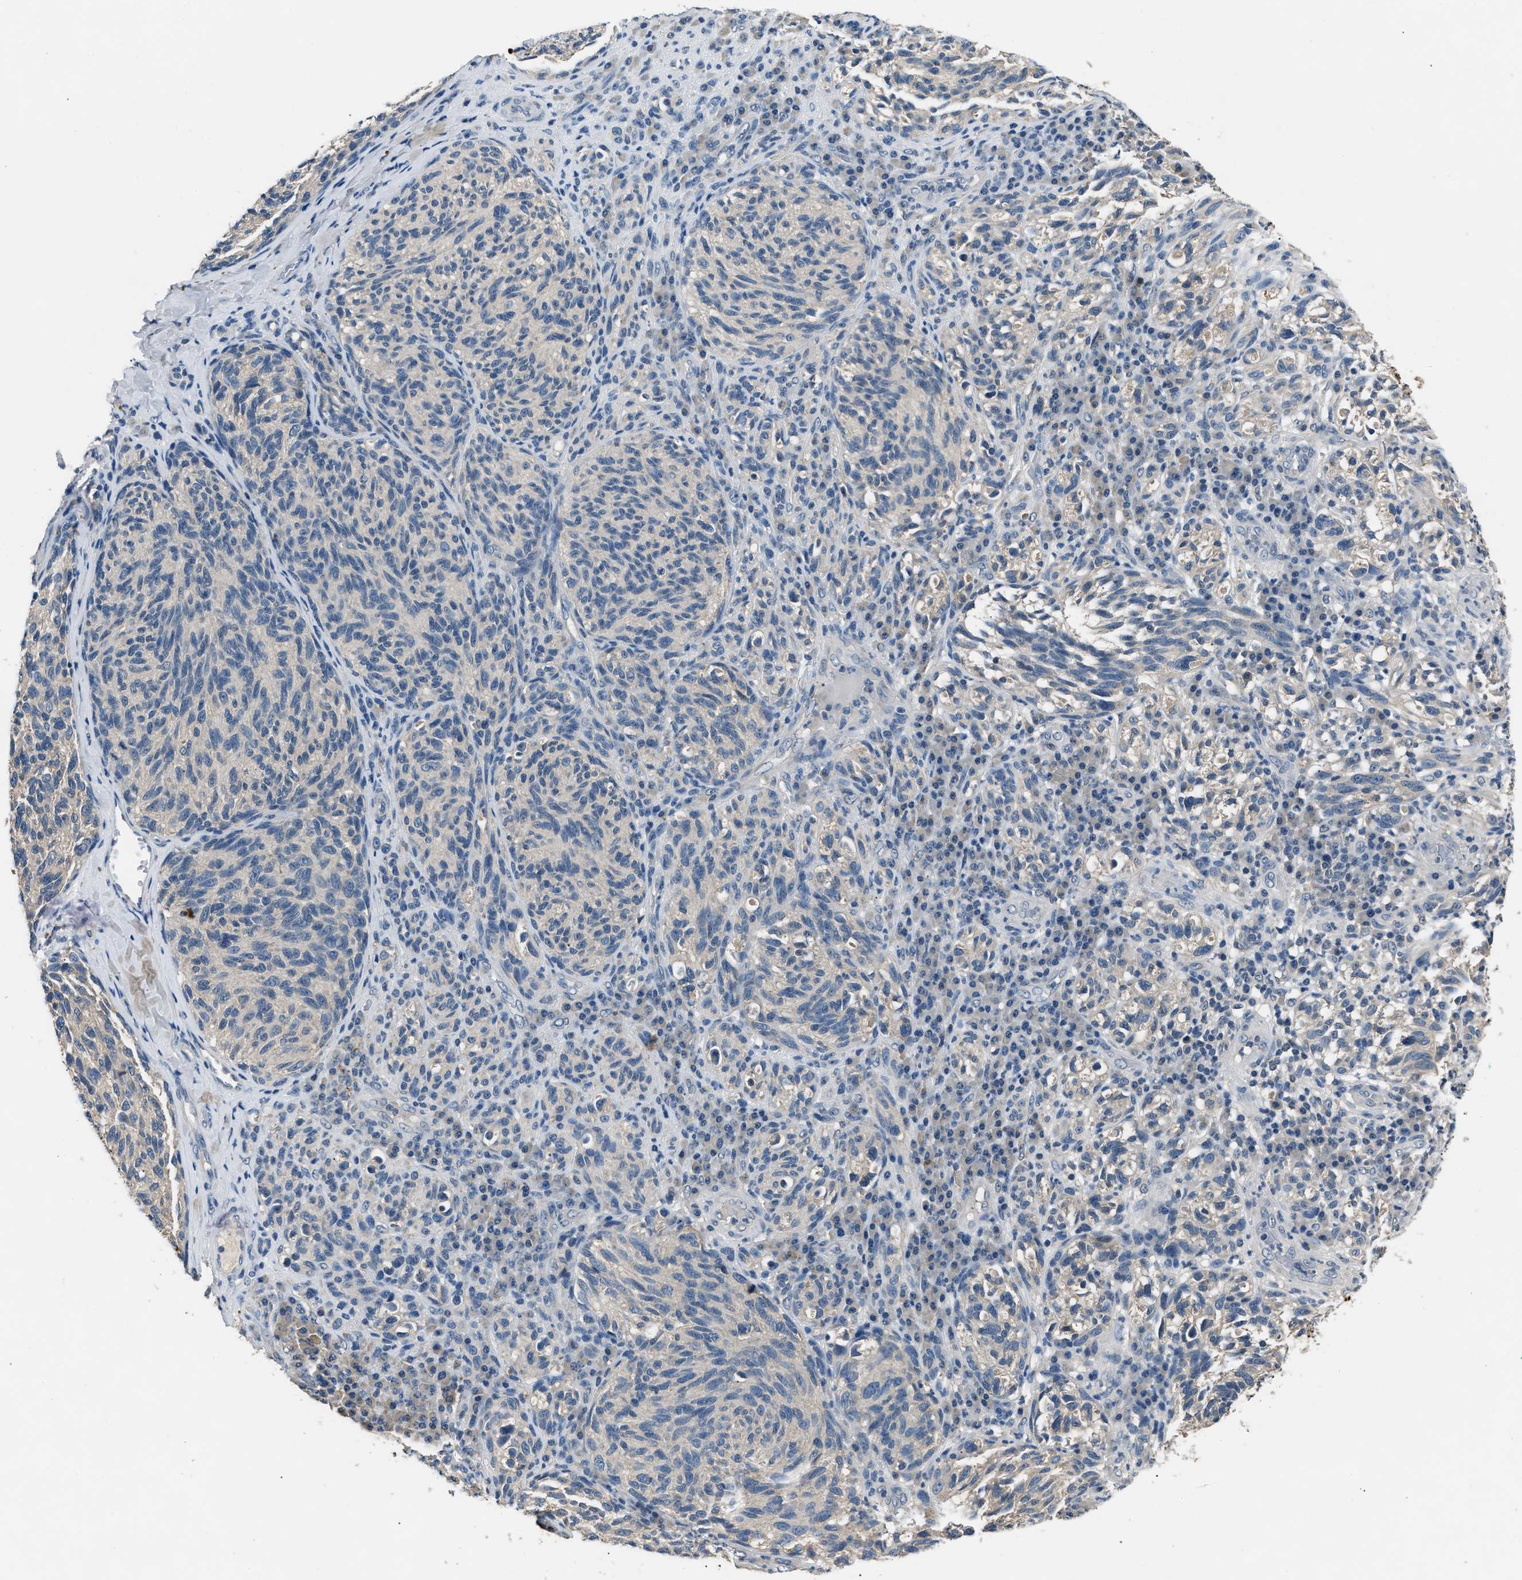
{"staining": {"intensity": "negative", "quantity": "none", "location": "none"}, "tissue": "melanoma", "cell_type": "Tumor cells", "image_type": "cancer", "snomed": [{"axis": "morphology", "description": "Malignant melanoma, NOS"}, {"axis": "topography", "description": "Skin"}], "caption": "IHC histopathology image of melanoma stained for a protein (brown), which shows no expression in tumor cells. (Stains: DAB (3,3'-diaminobenzidine) IHC with hematoxylin counter stain, Microscopy: brightfield microscopy at high magnification).", "gene": "INHA", "patient": {"sex": "female", "age": 73}}